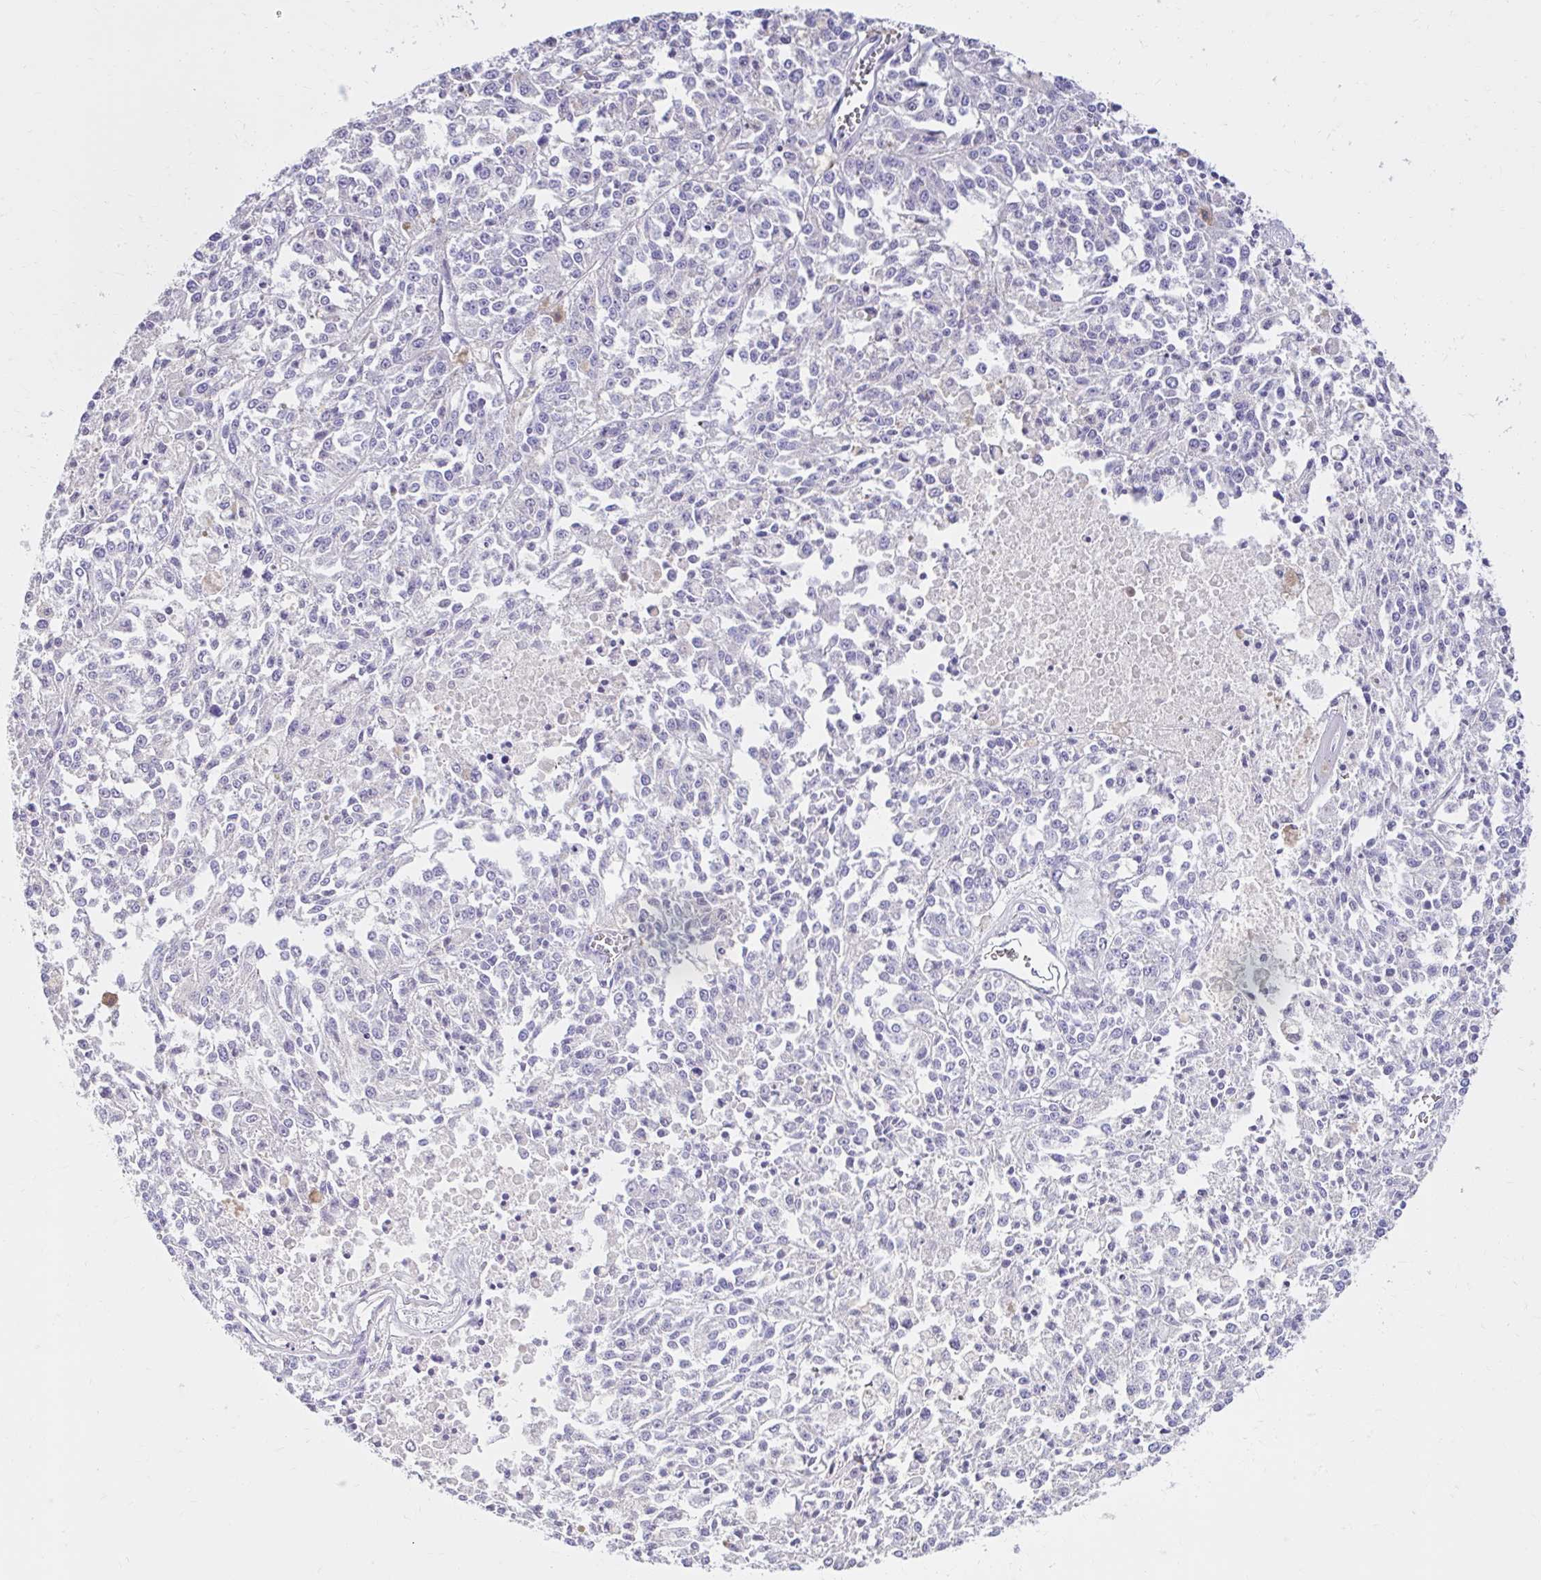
{"staining": {"intensity": "negative", "quantity": "none", "location": "none"}, "tissue": "melanoma", "cell_type": "Tumor cells", "image_type": "cancer", "snomed": [{"axis": "morphology", "description": "Malignant melanoma, NOS"}, {"axis": "topography", "description": "Skin"}], "caption": "DAB immunohistochemical staining of melanoma shows no significant positivity in tumor cells.", "gene": "NHLH2", "patient": {"sex": "female", "age": 64}}